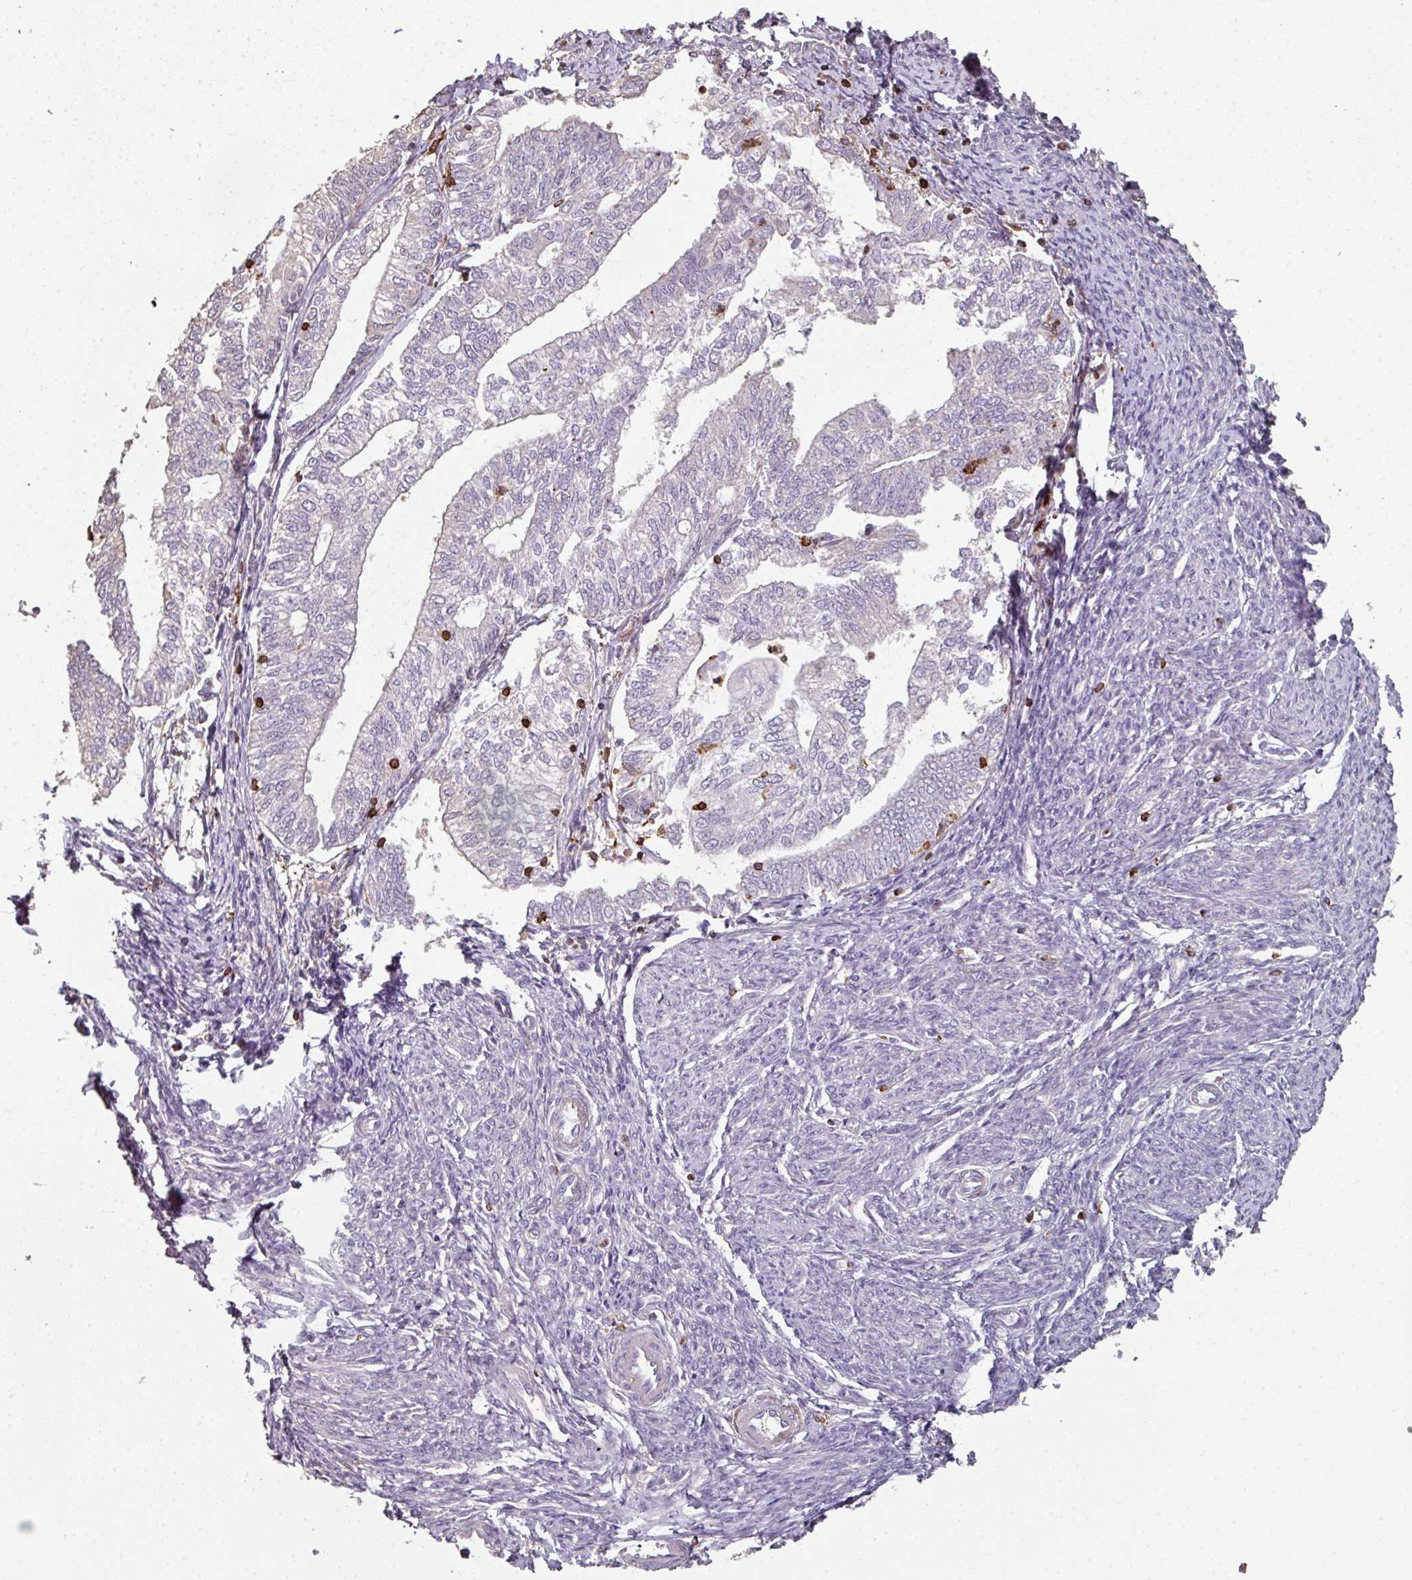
{"staining": {"intensity": "weak", "quantity": "<25%", "location": "cytoplasmic/membranous"}, "tissue": "smooth muscle", "cell_type": "Smooth muscle cells", "image_type": "normal", "snomed": [{"axis": "morphology", "description": "Normal tissue, NOS"}, {"axis": "topography", "description": "Smooth muscle"}, {"axis": "topography", "description": "Fallopian tube"}], "caption": "IHC histopathology image of benign smooth muscle: smooth muscle stained with DAB exhibits no significant protein positivity in smooth muscle cells.", "gene": "OLFML2B", "patient": {"sex": "female", "age": 59}}